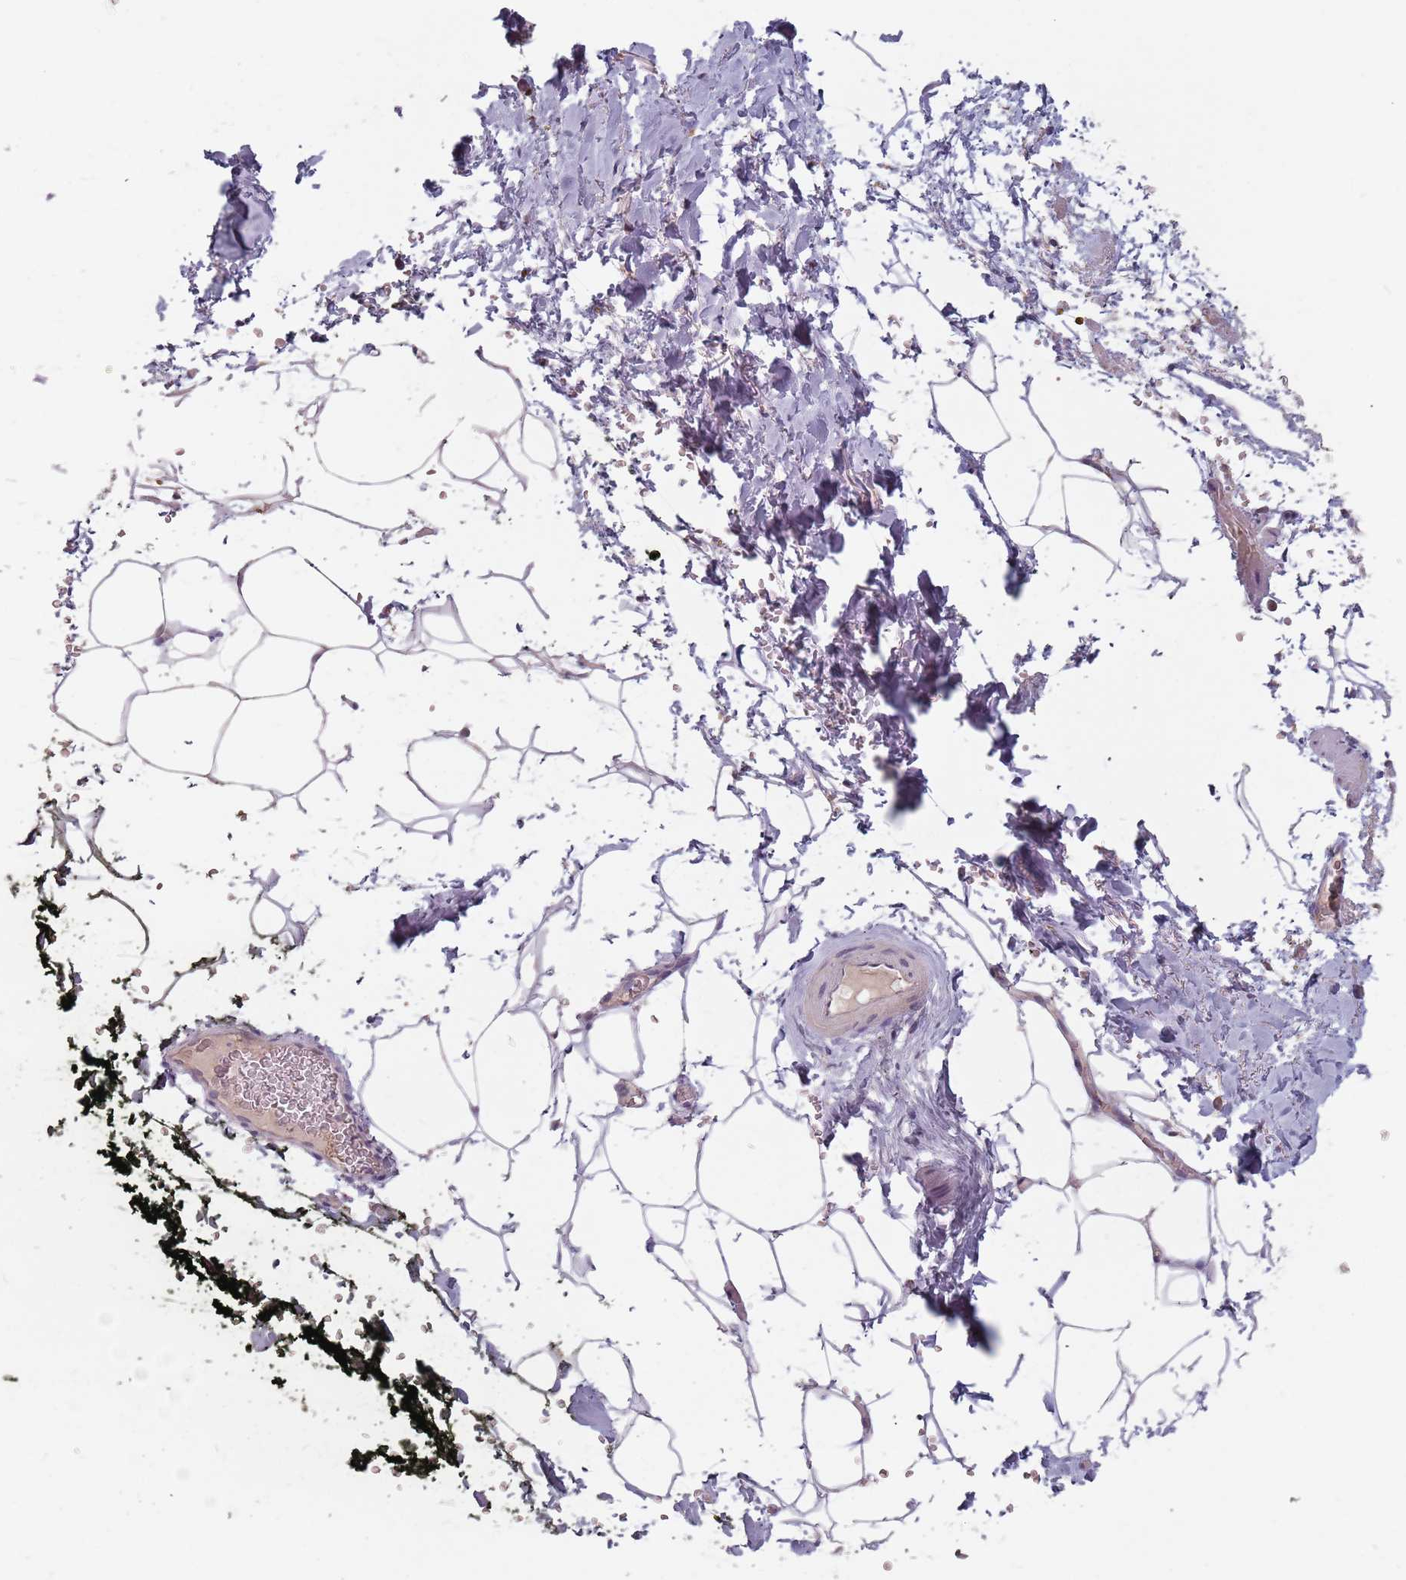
{"staining": {"intensity": "weak", "quantity": ">75%", "location": "cytoplasmic/membranous"}, "tissue": "adipose tissue", "cell_type": "Adipocytes", "image_type": "normal", "snomed": [{"axis": "morphology", "description": "Normal tissue, NOS"}, {"axis": "morphology", "description": "Adenocarcinoma, Low grade"}, {"axis": "topography", "description": "Prostate"}, {"axis": "topography", "description": "Peripheral nerve tissue"}], "caption": "The histopathology image exhibits immunohistochemical staining of normal adipose tissue. There is weak cytoplasmic/membranous staining is identified in about >75% of adipocytes. (Brightfield microscopy of DAB IHC at high magnification).", "gene": "ADAL", "patient": {"sex": "male", "age": 63}}